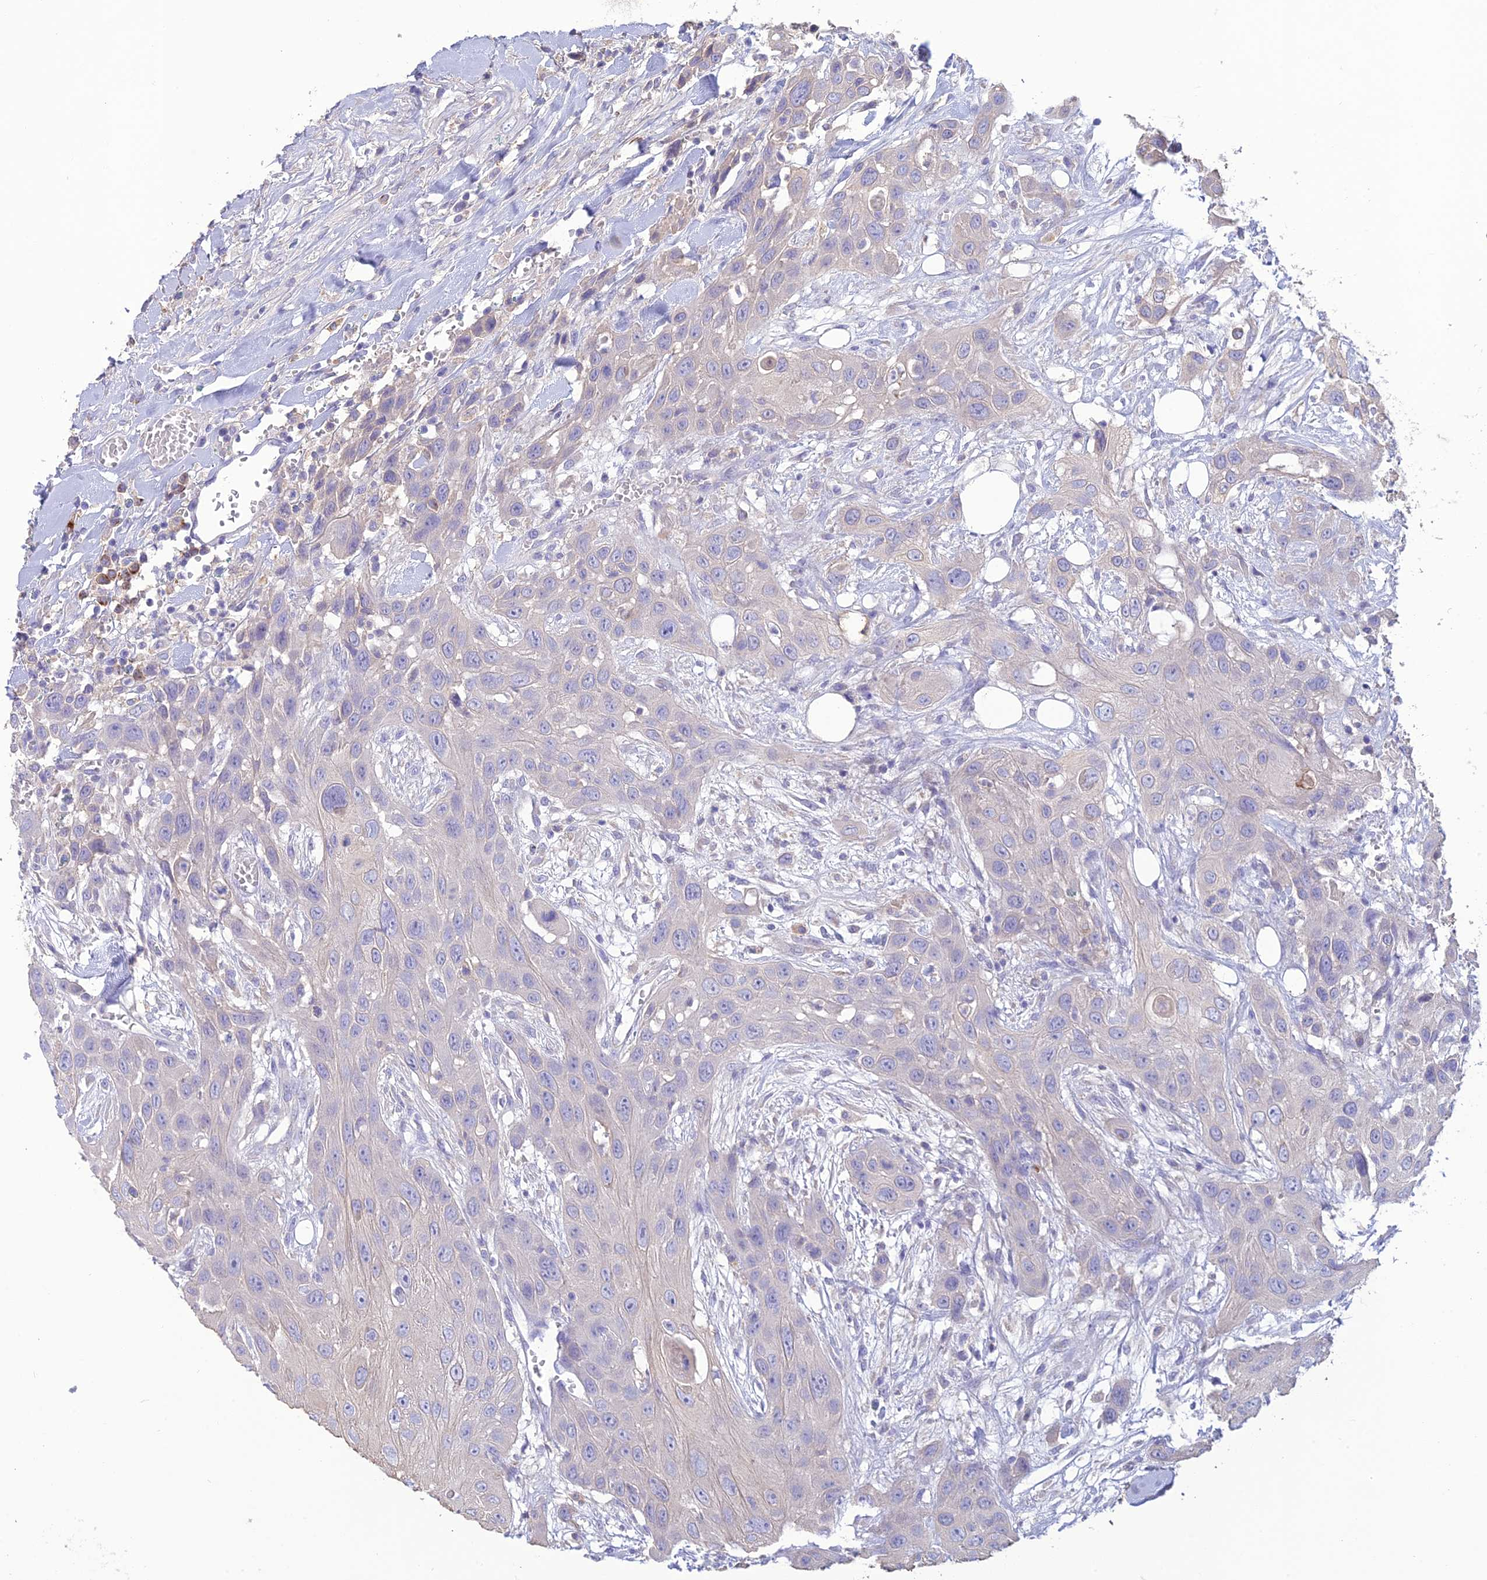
{"staining": {"intensity": "negative", "quantity": "none", "location": "none"}, "tissue": "head and neck cancer", "cell_type": "Tumor cells", "image_type": "cancer", "snomed": [{"axis": "morphology", "description": "Squamous cell carcinoma, NOS"}, {"axis": "topography", "description": "Head-Neck"}], "caption": "A high-resolution photomicrograph shows immunohistochemistry (IHC) staining of squamous cell carcinoma (head and neck), which reveals no significant expression in tumor cells.", "gene": "SFT2D2", "patient": {"sex": "male", "age": 81}}